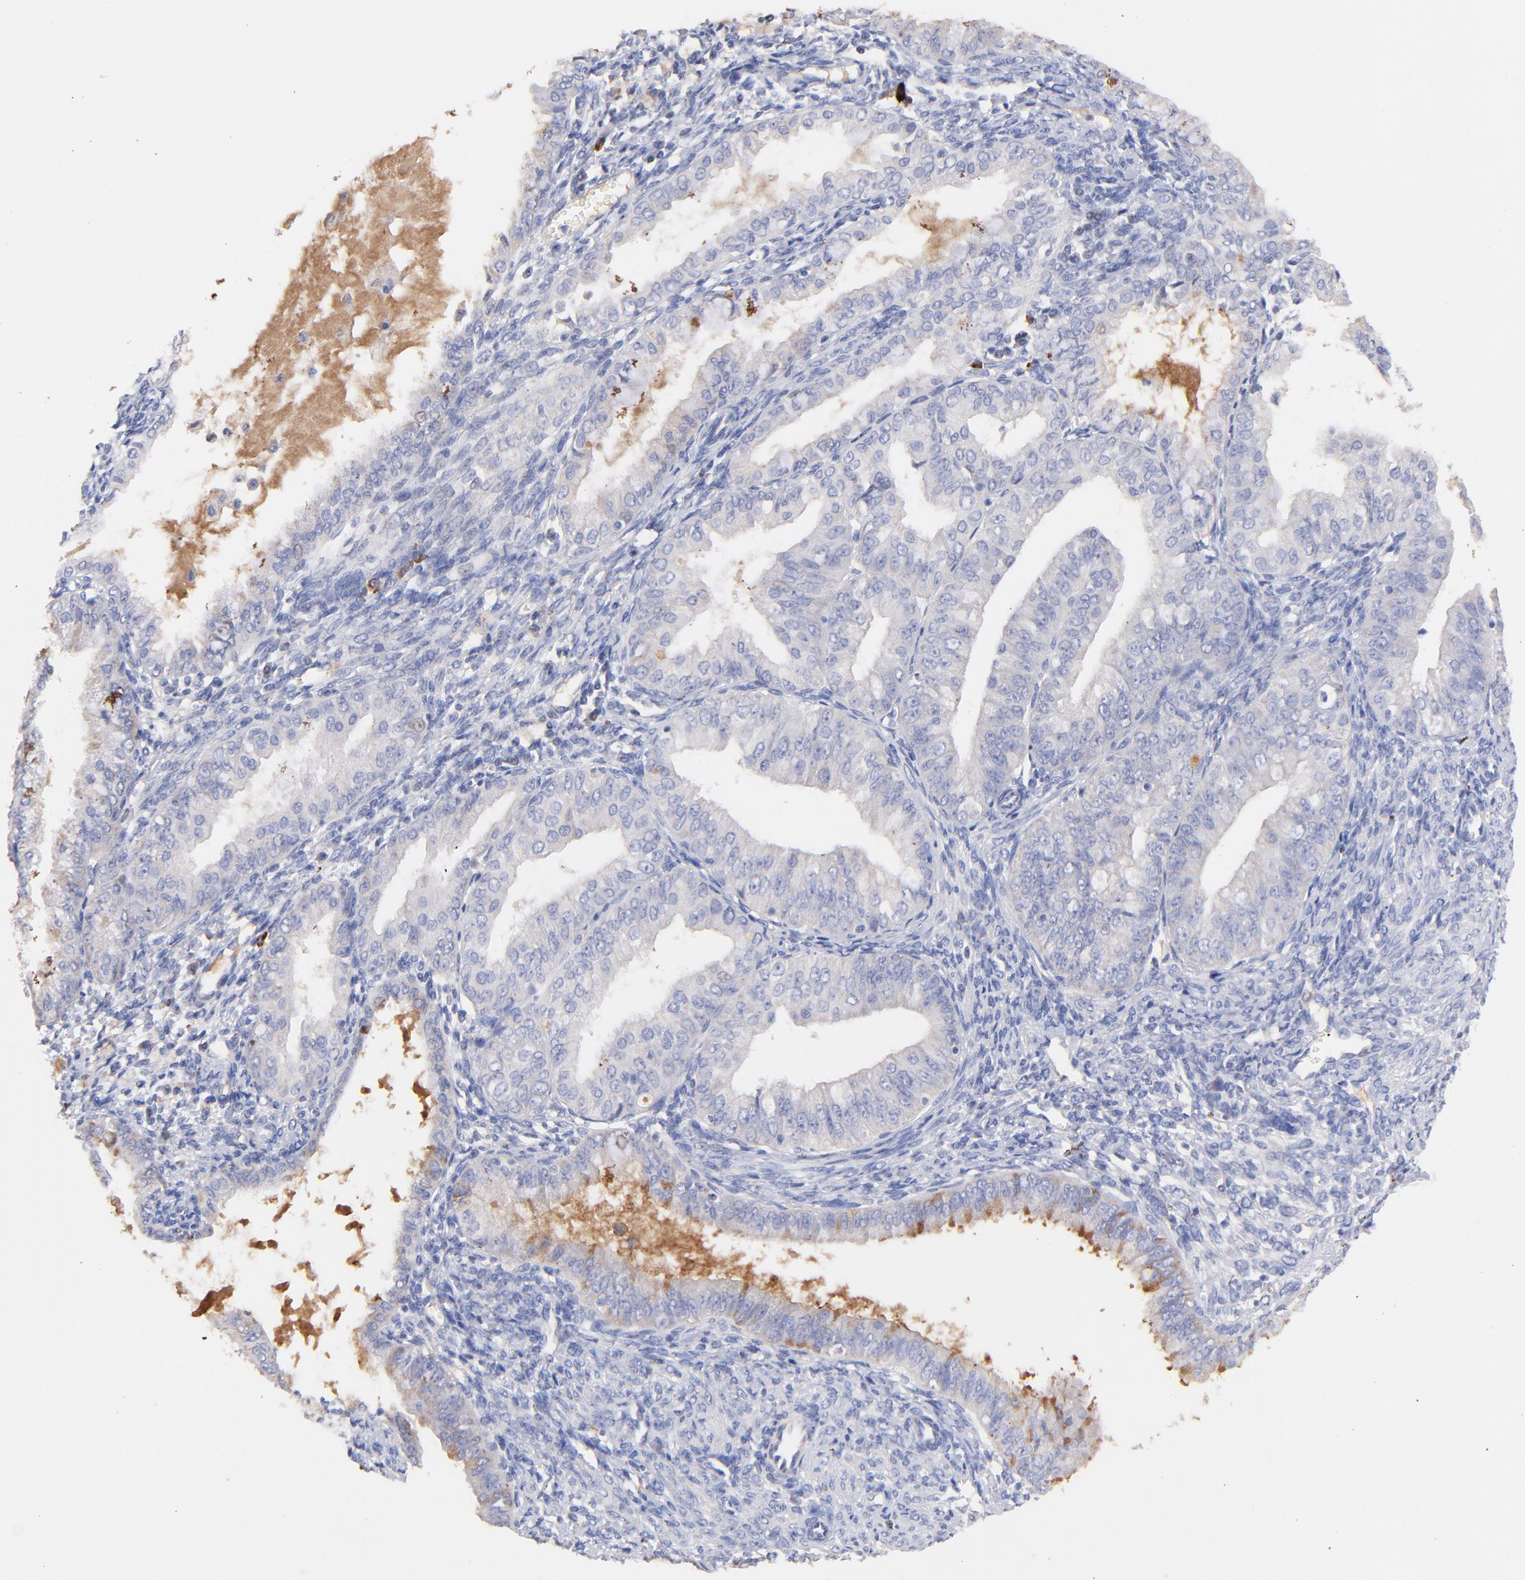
{"staining": {"intensity": "negative", "quantity": "none", "location": "none"}, "tissue": "endometrial cancer", "cell_type": "Tumor cells", "image_type": "cancer", "snomed": [{"axis": "morphology", "description": "Adenocarcinoma, NOS"}, {"axis": "topography", "description": "Endometrium"}], "caption": "Endometrial adenocarcinoma stained for a protein using immunohistochemistry (IHC) shows no positivity tumor cells.", "gene": "IGLV7-43", "patient": {"sex": "female", "age": 76}}